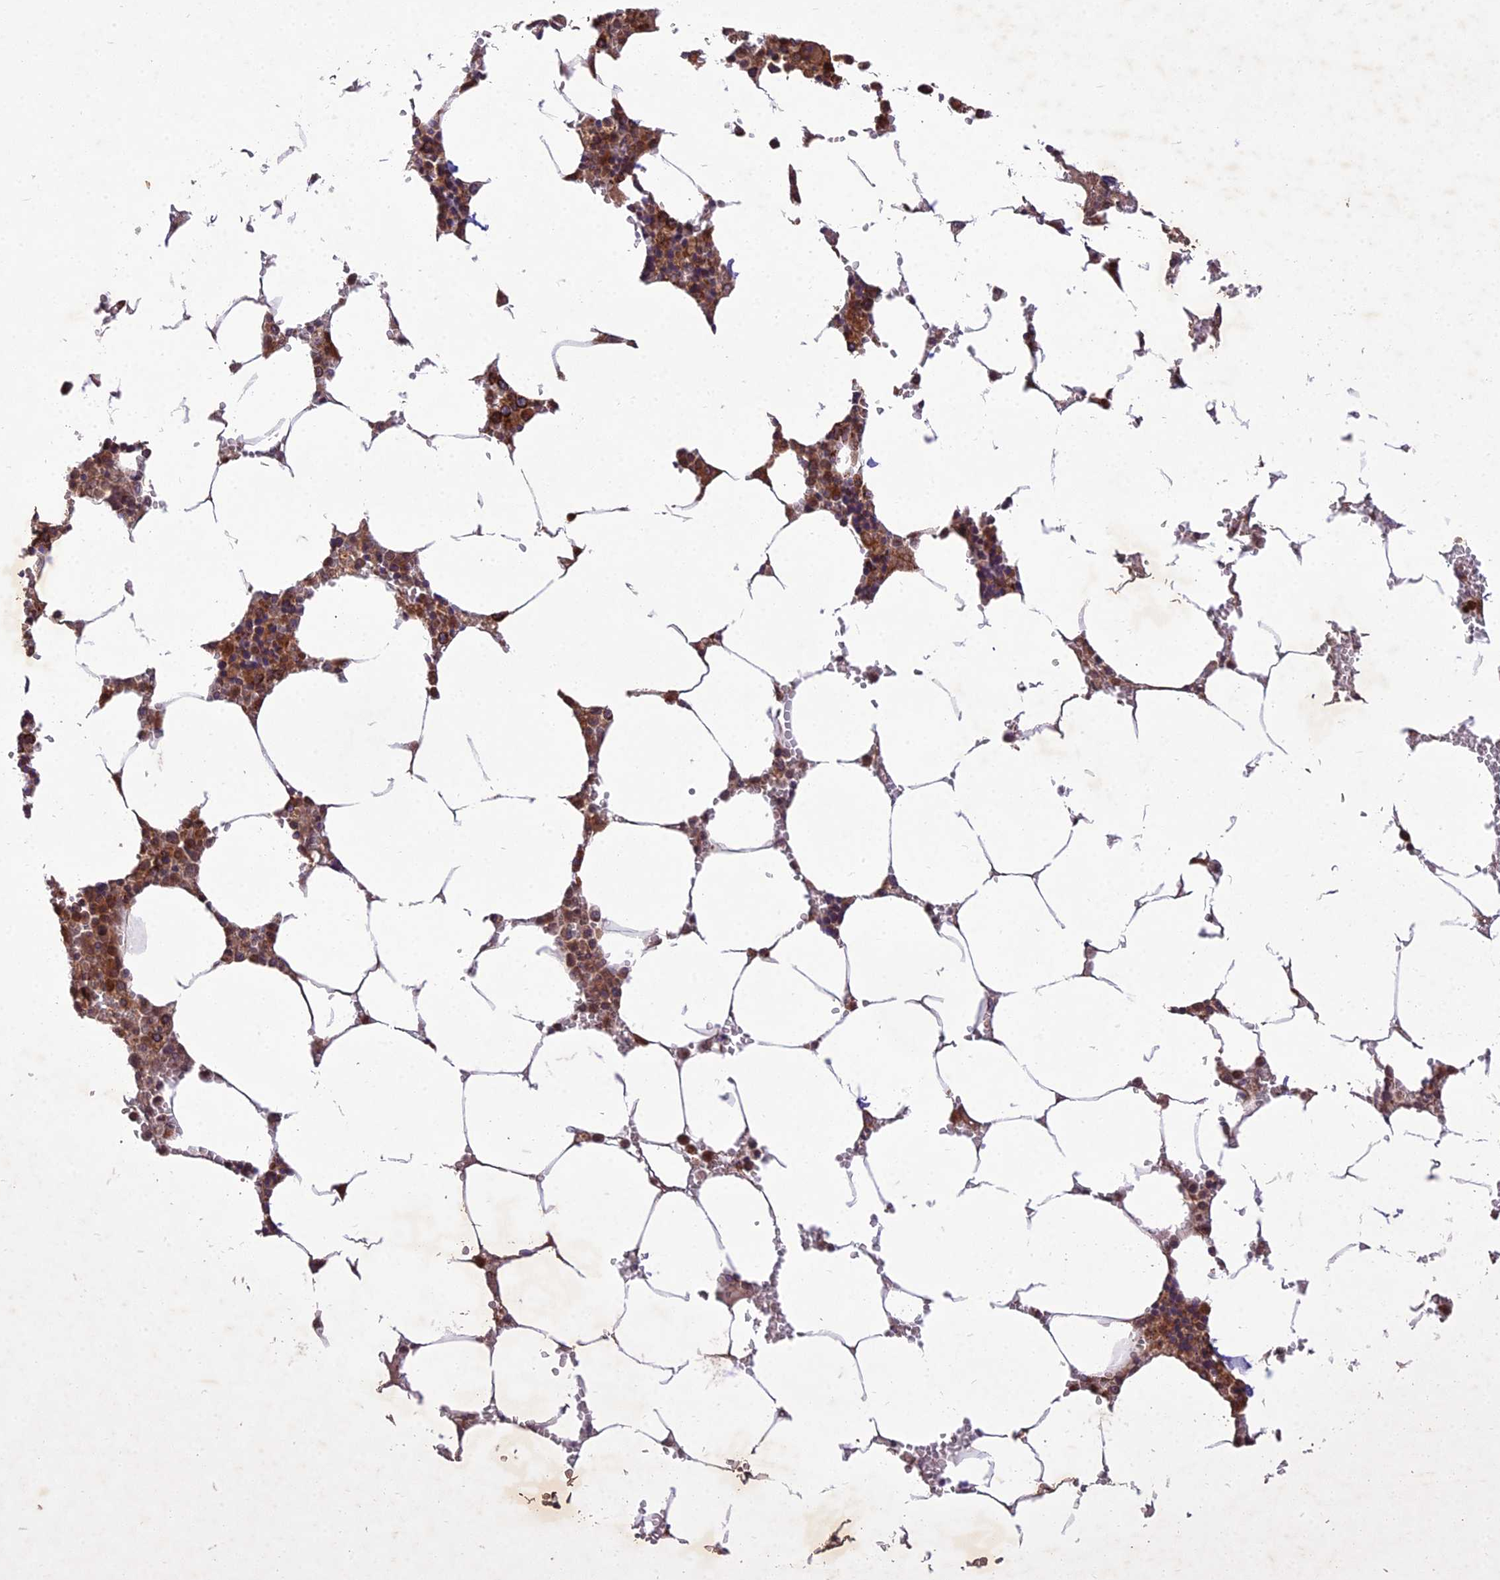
{"staining": {"intensity": "moderate", "quantity": "25%-75%", "location": "cytoplasmic/membranous"}, "tissue": "bone marrow", "cell_type": "Hematopoietic cells", "image_type": "normal", "snomed": [{"axis": "morphology", "description": "Normal tissue, NOS"}, {"axis": "topography", "description": "Bone marrow"}], "caption": "Bone marrow stained for a protein (brown) shows moderate cytoplasmic/membranous positive staining in about 25%-75% of hematopoietic cells.", "gene": "CENPL", "patient": {"sex": "male", "age": 70}}